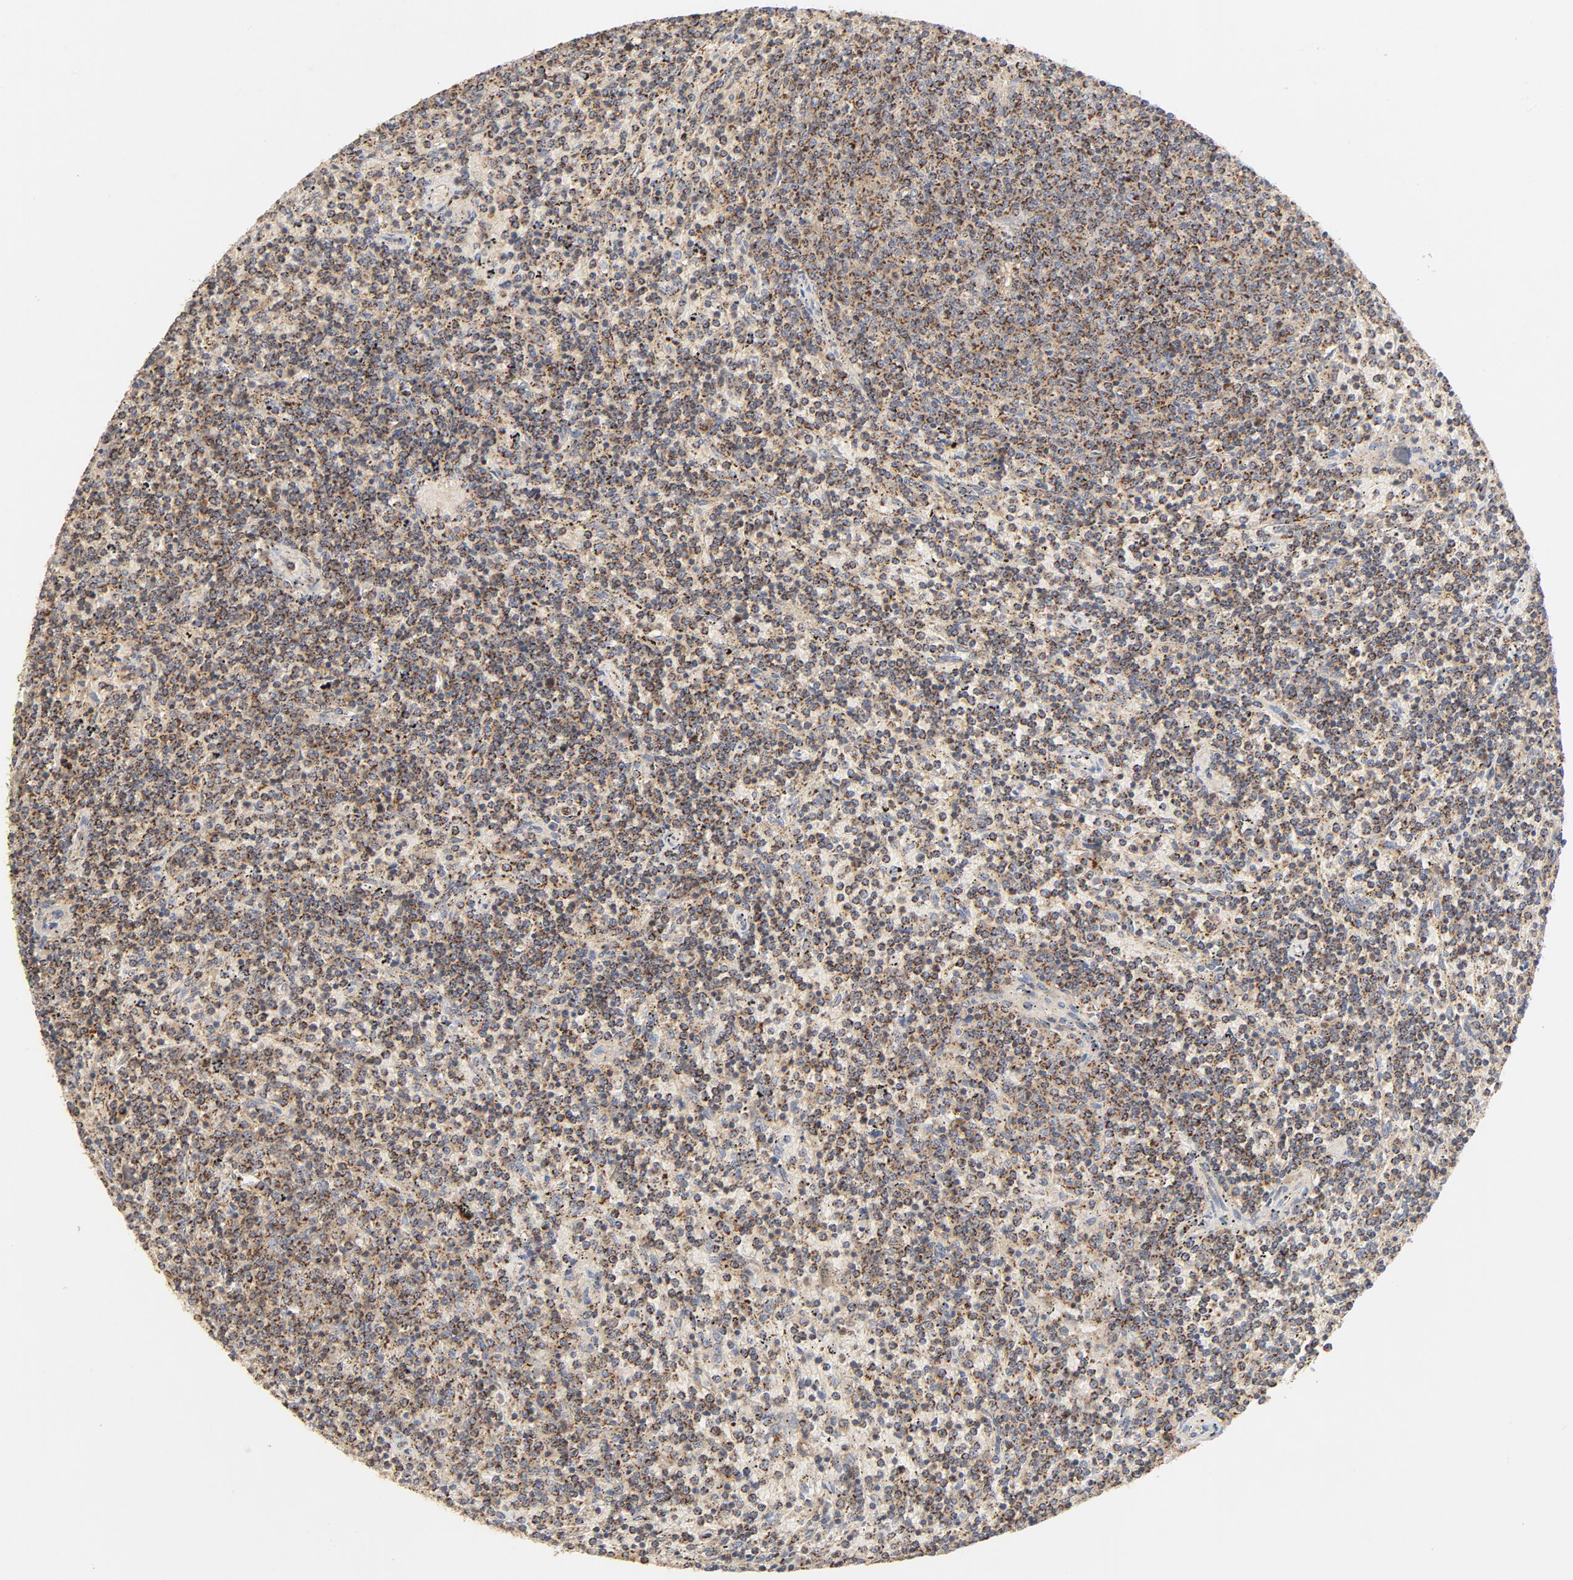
{"staining": {"intensity": "strong", "quantity": ">75%", "location": "cytoplasmic/membranous"}, "tissue": "lymphoma", "cell_type": "Tumor cells", "image_type": "cancer", "snomed": [{"axis": "morphology", "description": "Malignant lymphoma, non-Hodgkin's type, Low grade"}, {"axis": "topography", "description": "Spleen"}], "caption": "Tumor cells demonstrate high levels of strong cytoplasmic/membranous staining in about >75% of cells in human lymphoma.", "gene": "PCNX4", "patient": {"sex": "female", "age": 50}}